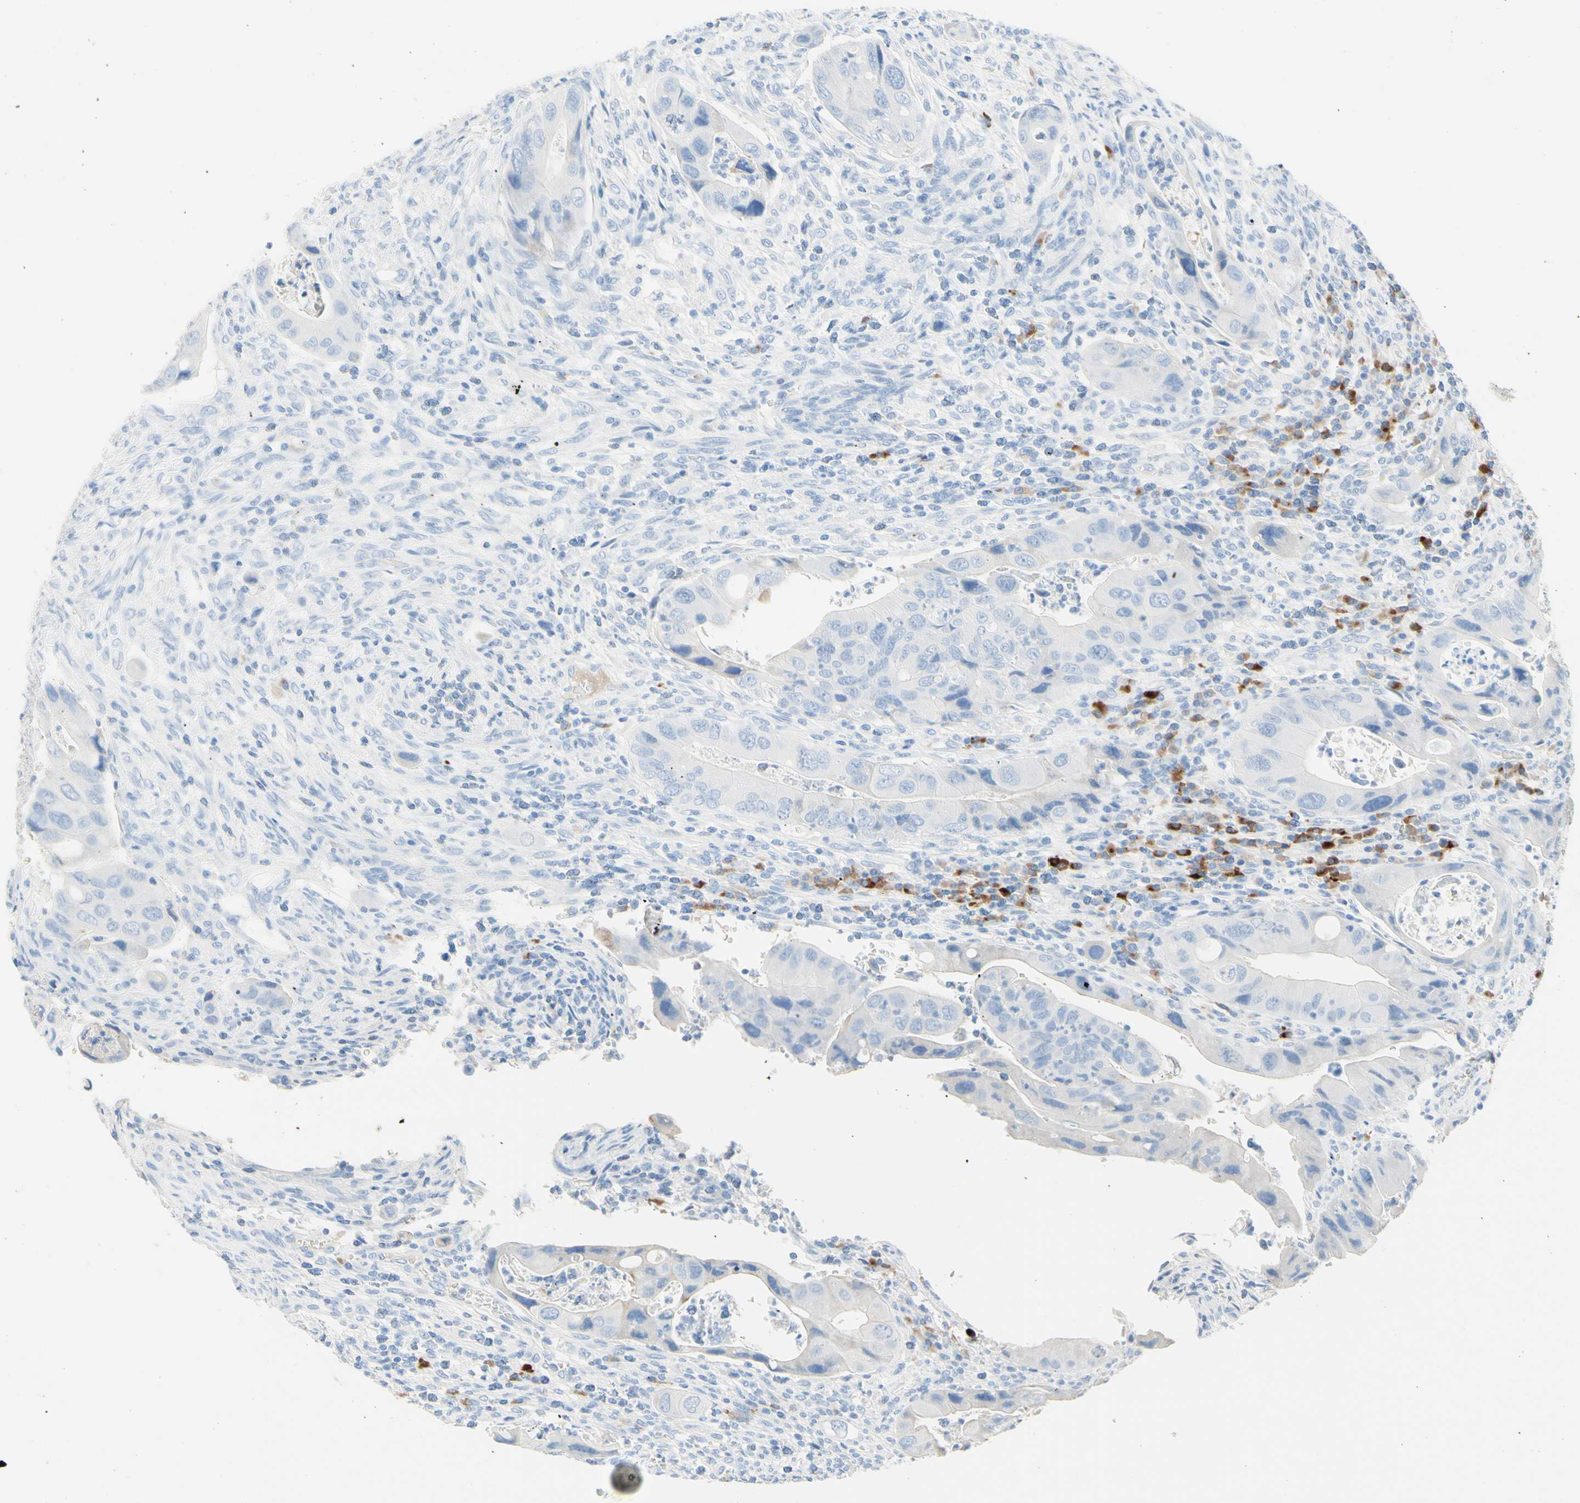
{"staining": {"intensity": "negative", "quantity": "none", "location": "none"}, "tissue": "colorectal cancer", "cell_type": "Tumor cells", "image_type": "cancer", "snomed": [{"axis": "morphology", "description": "Adenocarcinoma, NOS"}, {"axis": "topography", "description": "Rectum"}], "caption": "Immunohistochemistry of colorectal cancer reveals no staining in tumor cells. (Brightfield microscopy of DAB (3,3'-diaminobenzidine) immunohistochemistry at high magnification).", "gene": "IL6ST", "patient": {"sex": "female", "age": 57}}